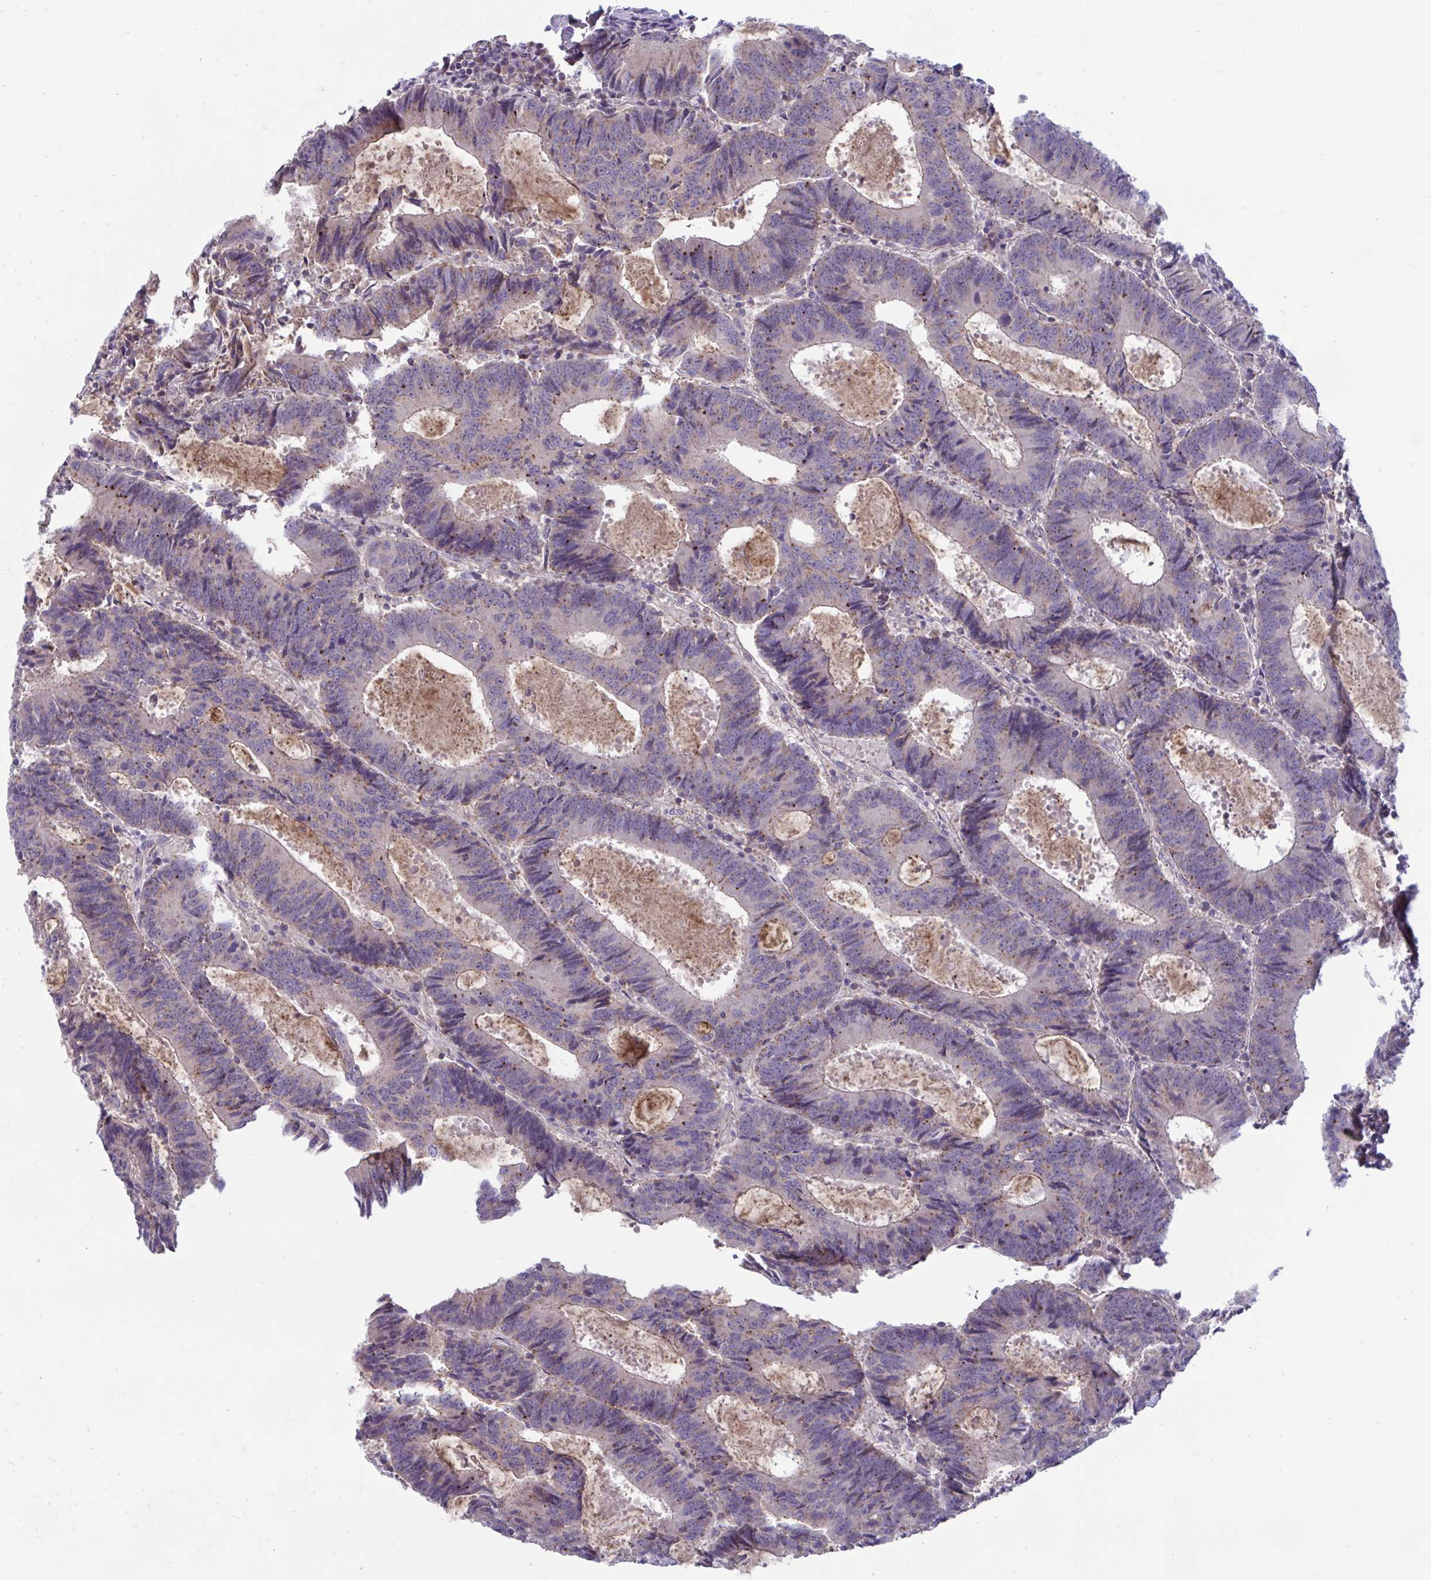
{"staining": {"intensity": "moderate", "quantity": ">75%", "location": "cytoplasmic/membranous"}, "tissue": "colorectal cancer", "cell_type": "Tumor cells", "image_type": "cancer", "snomed": [{"axis": "morphology", "description": "Adenocarcinoma, NOS"}, {"axis": "topography", "description": "Colon"}], "caption": "A histopathology image of colorectal adenocarcinoma stained for a protein exhibits moderate cytoplasmic/membranous brown staining in tumor cells. (DAB (3,3'-diaminobenzidine) IHC, brown staining for protein, blue staining for nuclei).", "gene": "IST1", "patient": {"sex": "male", "age": 67}}